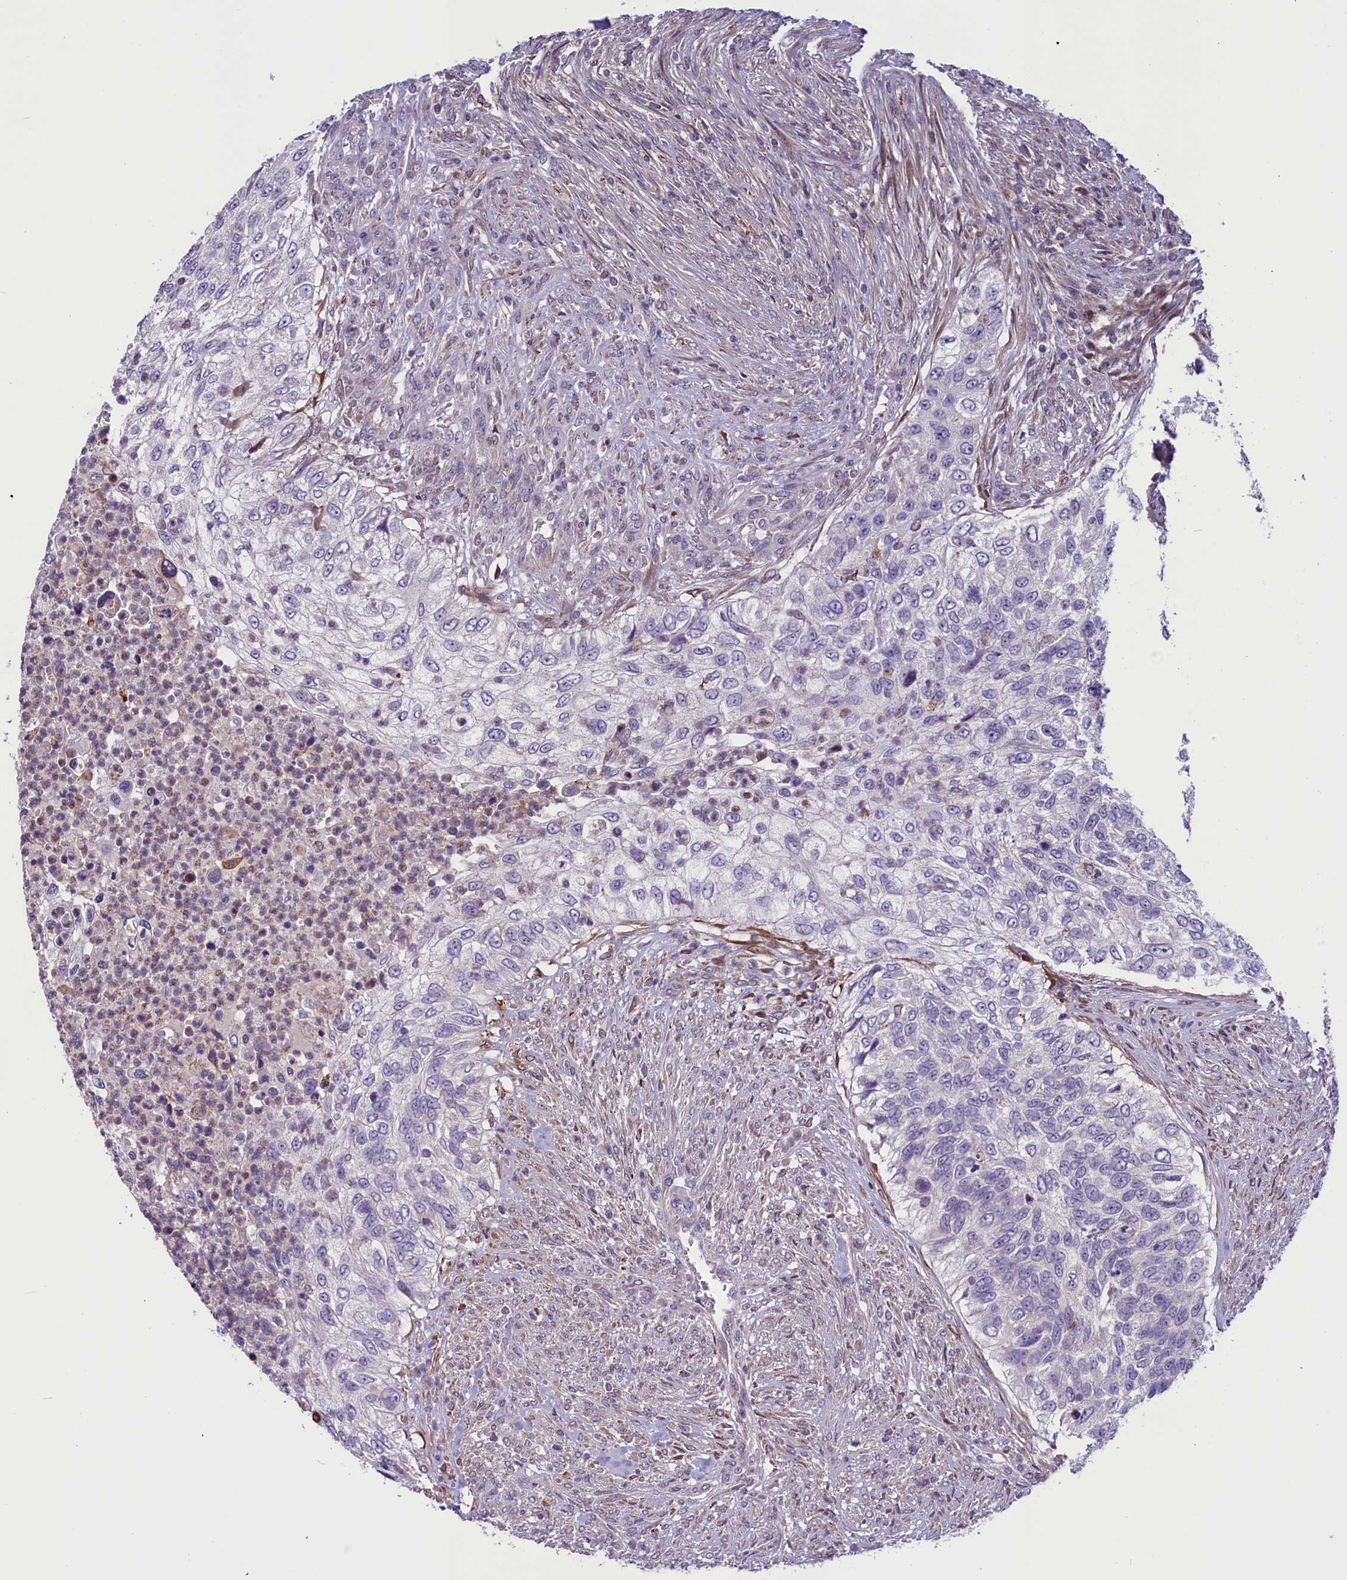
{"staining": {"intensity": "negative", "quantity": "none", "location": "none"}, "tissue": "urothelial cancer", "cell_type": "Tumor cells", "image_type": "cancer", "snomed": [{"axis": "morphology", "description": "Urothelial carcinoma, High grade"}, {"axis": "topography", "description": "Urinary bladder"}], "caption": "Tumor cells are negative for brown protein staining in urothelial cancer.", "gene": "MIEF2", "patient": {"sex": "female", "age": 60}}